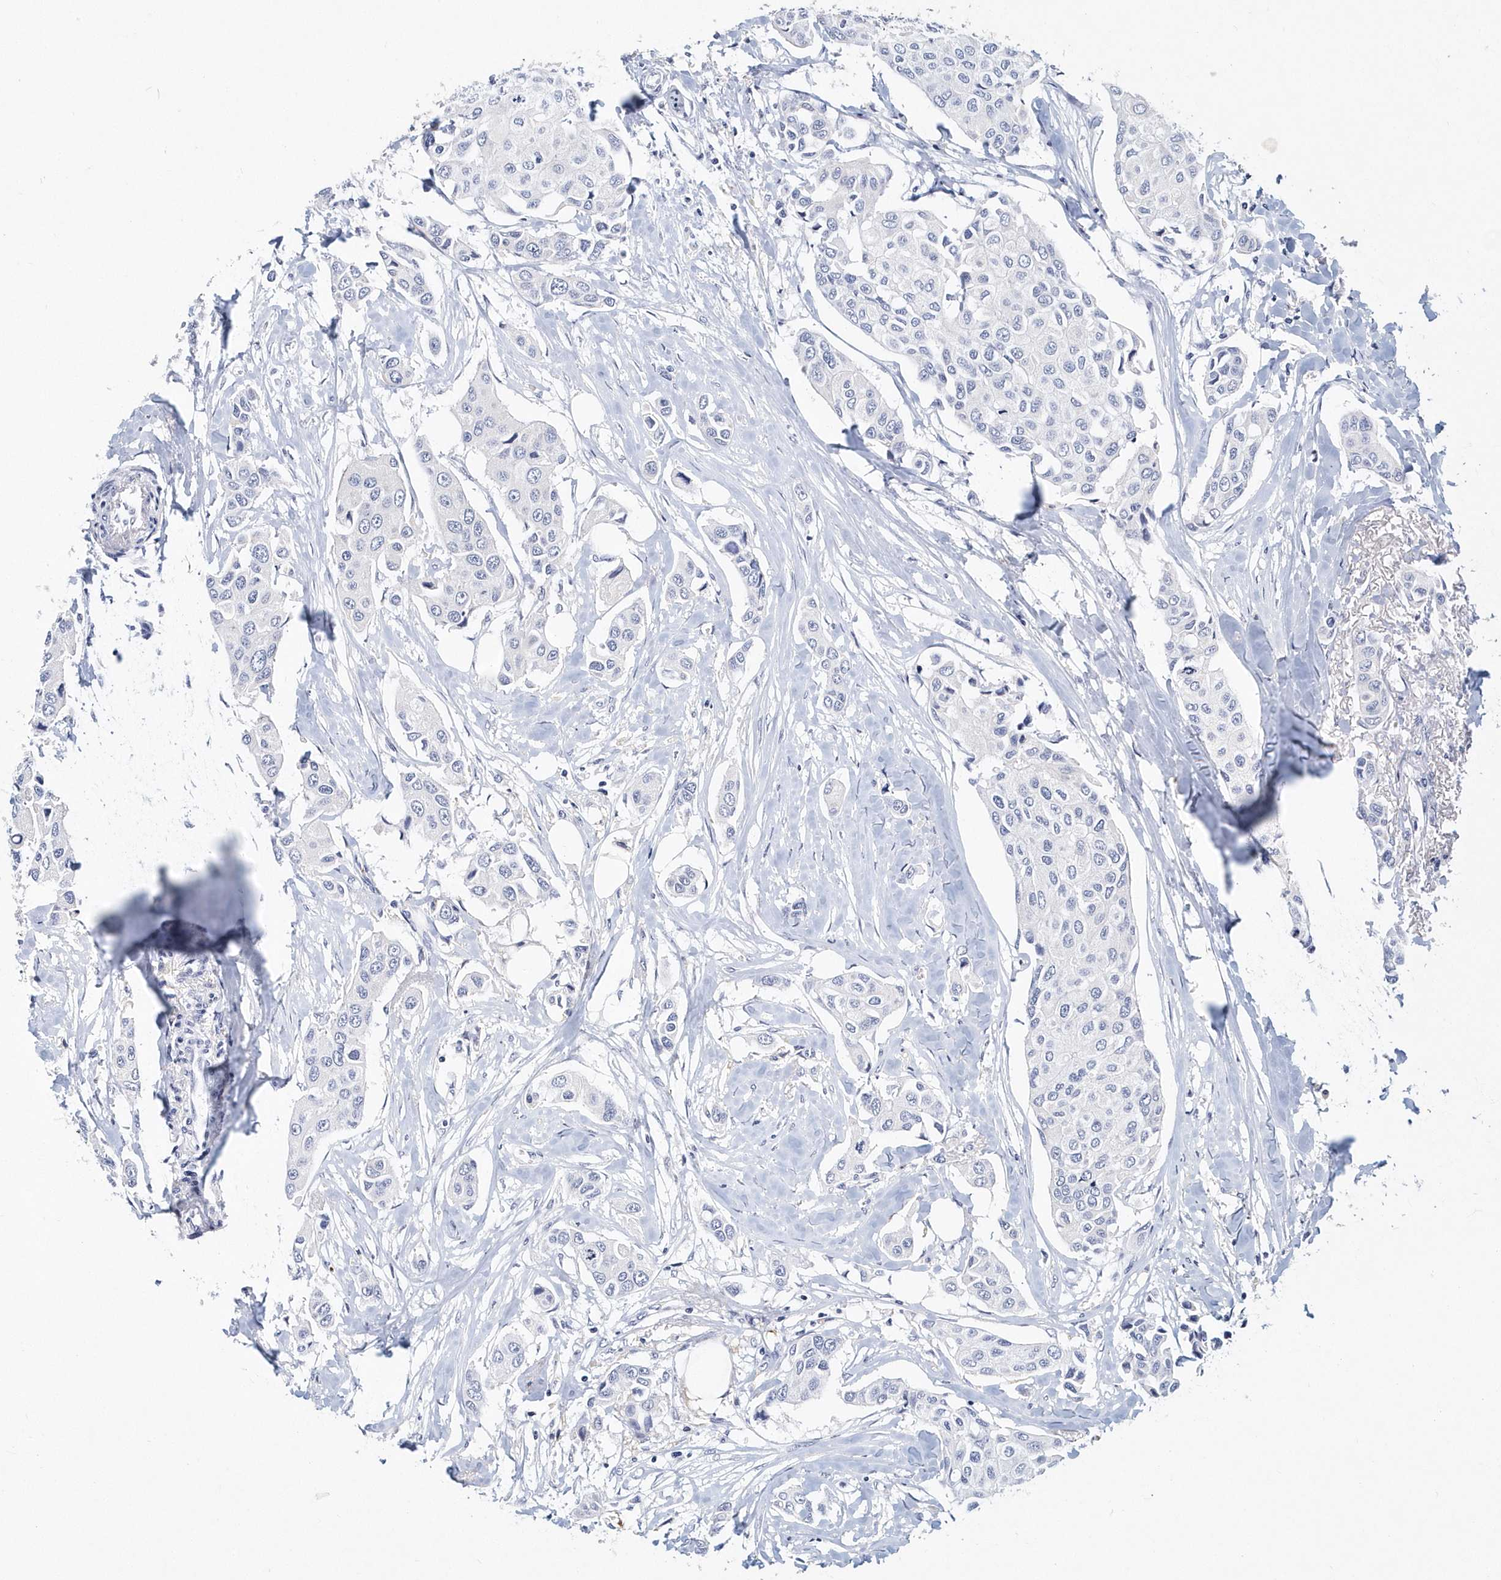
{"staining": {"intensity": "negative", "quantity": "none", "location": "none"}, "tissue": "breast cancer", "cell_type": "Tumor cells", "image_type": "cancer", "snomed": [{"axis": "morphology", "description": "Duct carcinoma"}, {"axis": "topography", "description": "Breast"}], "caption": "Breast cancer was stained to show a protein in brown. There is no significant positivity in tumor cells. (Stains: DAB IHC with hematoxylin counter stain, Microscopy: brightfield microscopy at high magnification).", "gene": "ITGA2B", "patient": {"sex": "female", "age": 80}}